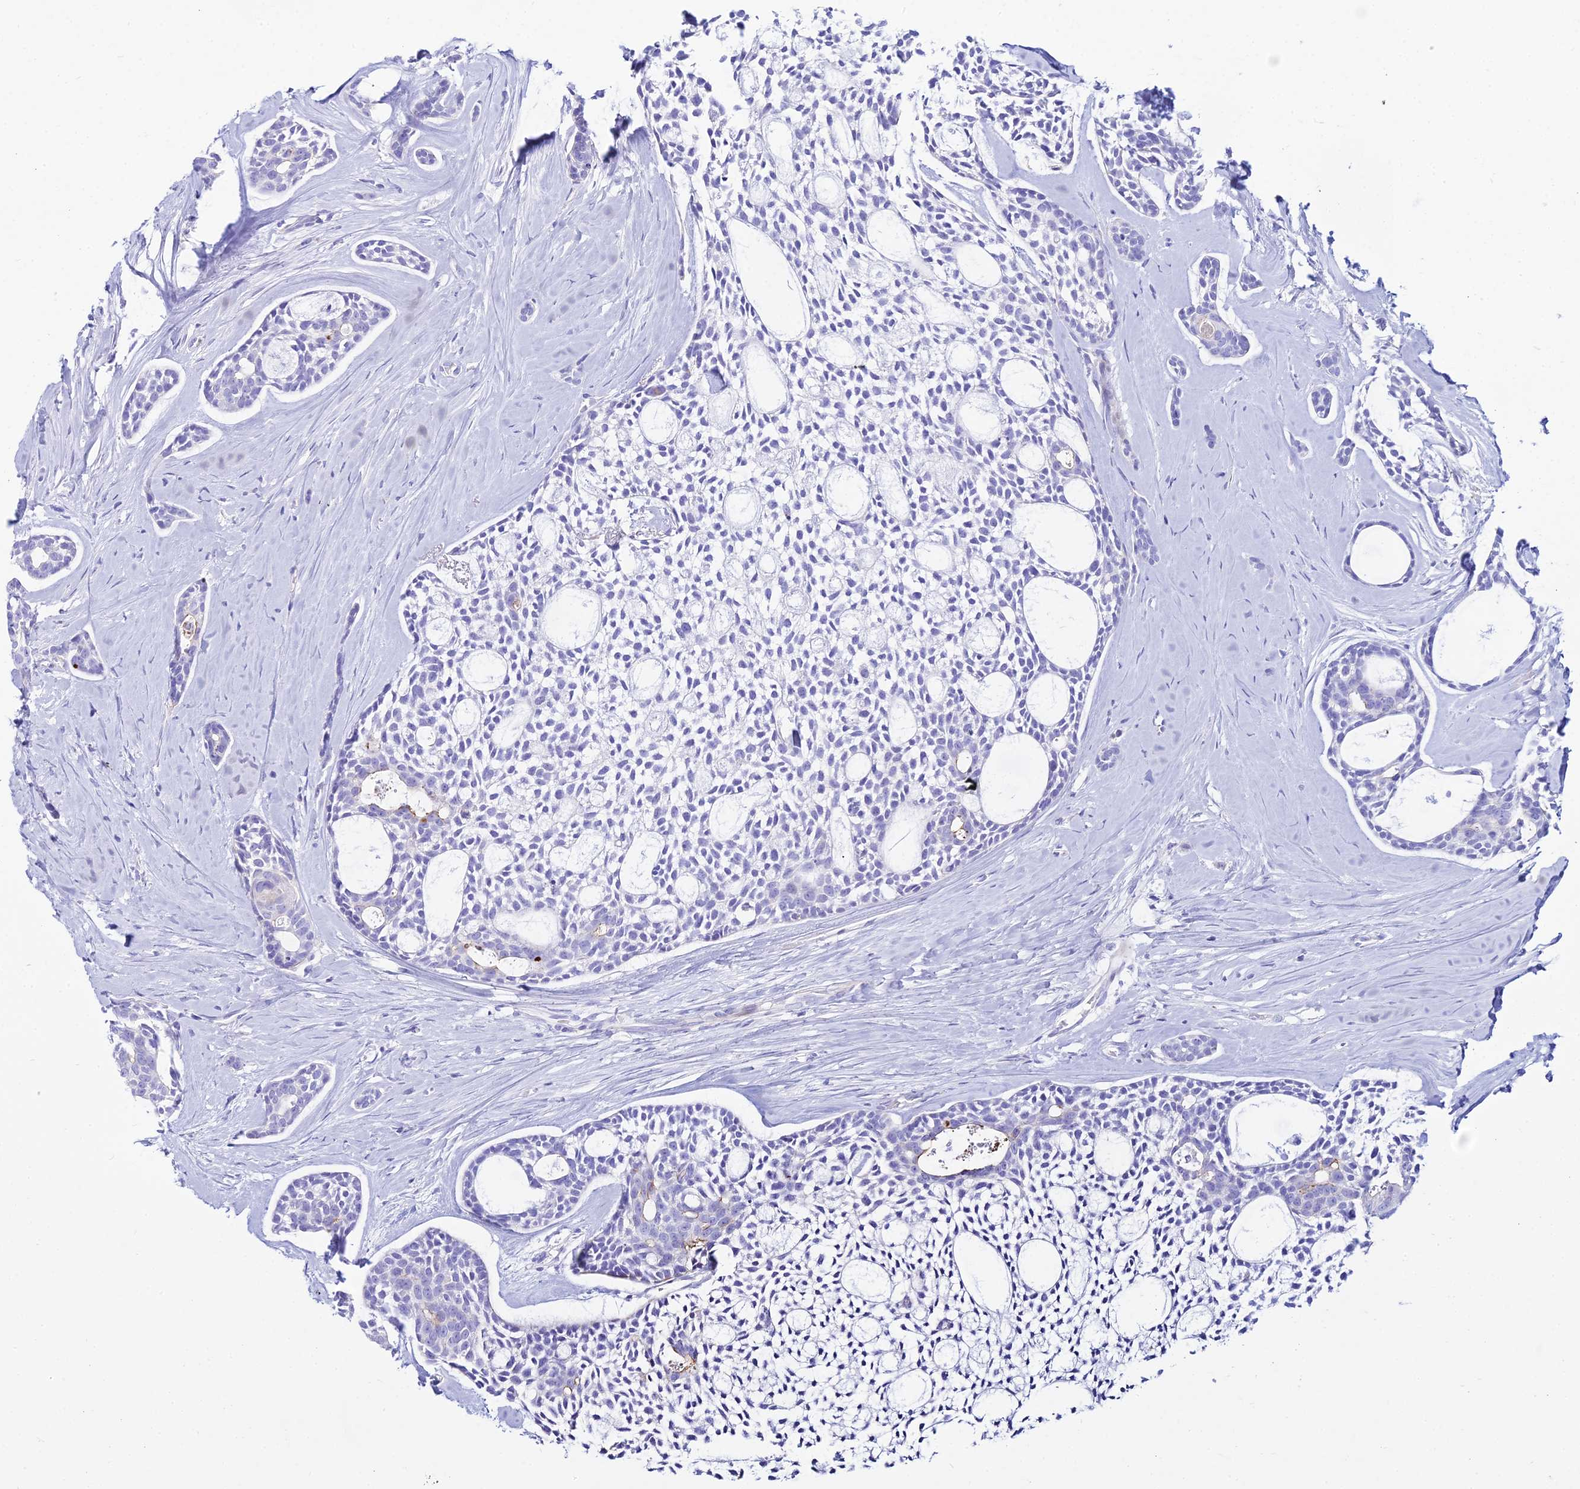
{"staining": {"intensity": "negative", "quantity": "none", "location": "none"}, "tissue": "head and neck cancer", "cell_type": "Tumor cells", "image_type": "cancer", "snomed": [{"axis": "morphology", "description": "Adenocarcinoma, NOS"}, {"axis": "topography", "description": "Subcutis"}, {"axis": "topography", "description": "Head-Neck"}], "caption": "An IHC photomicrograph of head and neck adenocarcinoma is shown. There is no staining in tumor cells of head and neck adenocarcinoma.", "gene": "DLX1", "patient": {"sex": "female", "age": 73}}